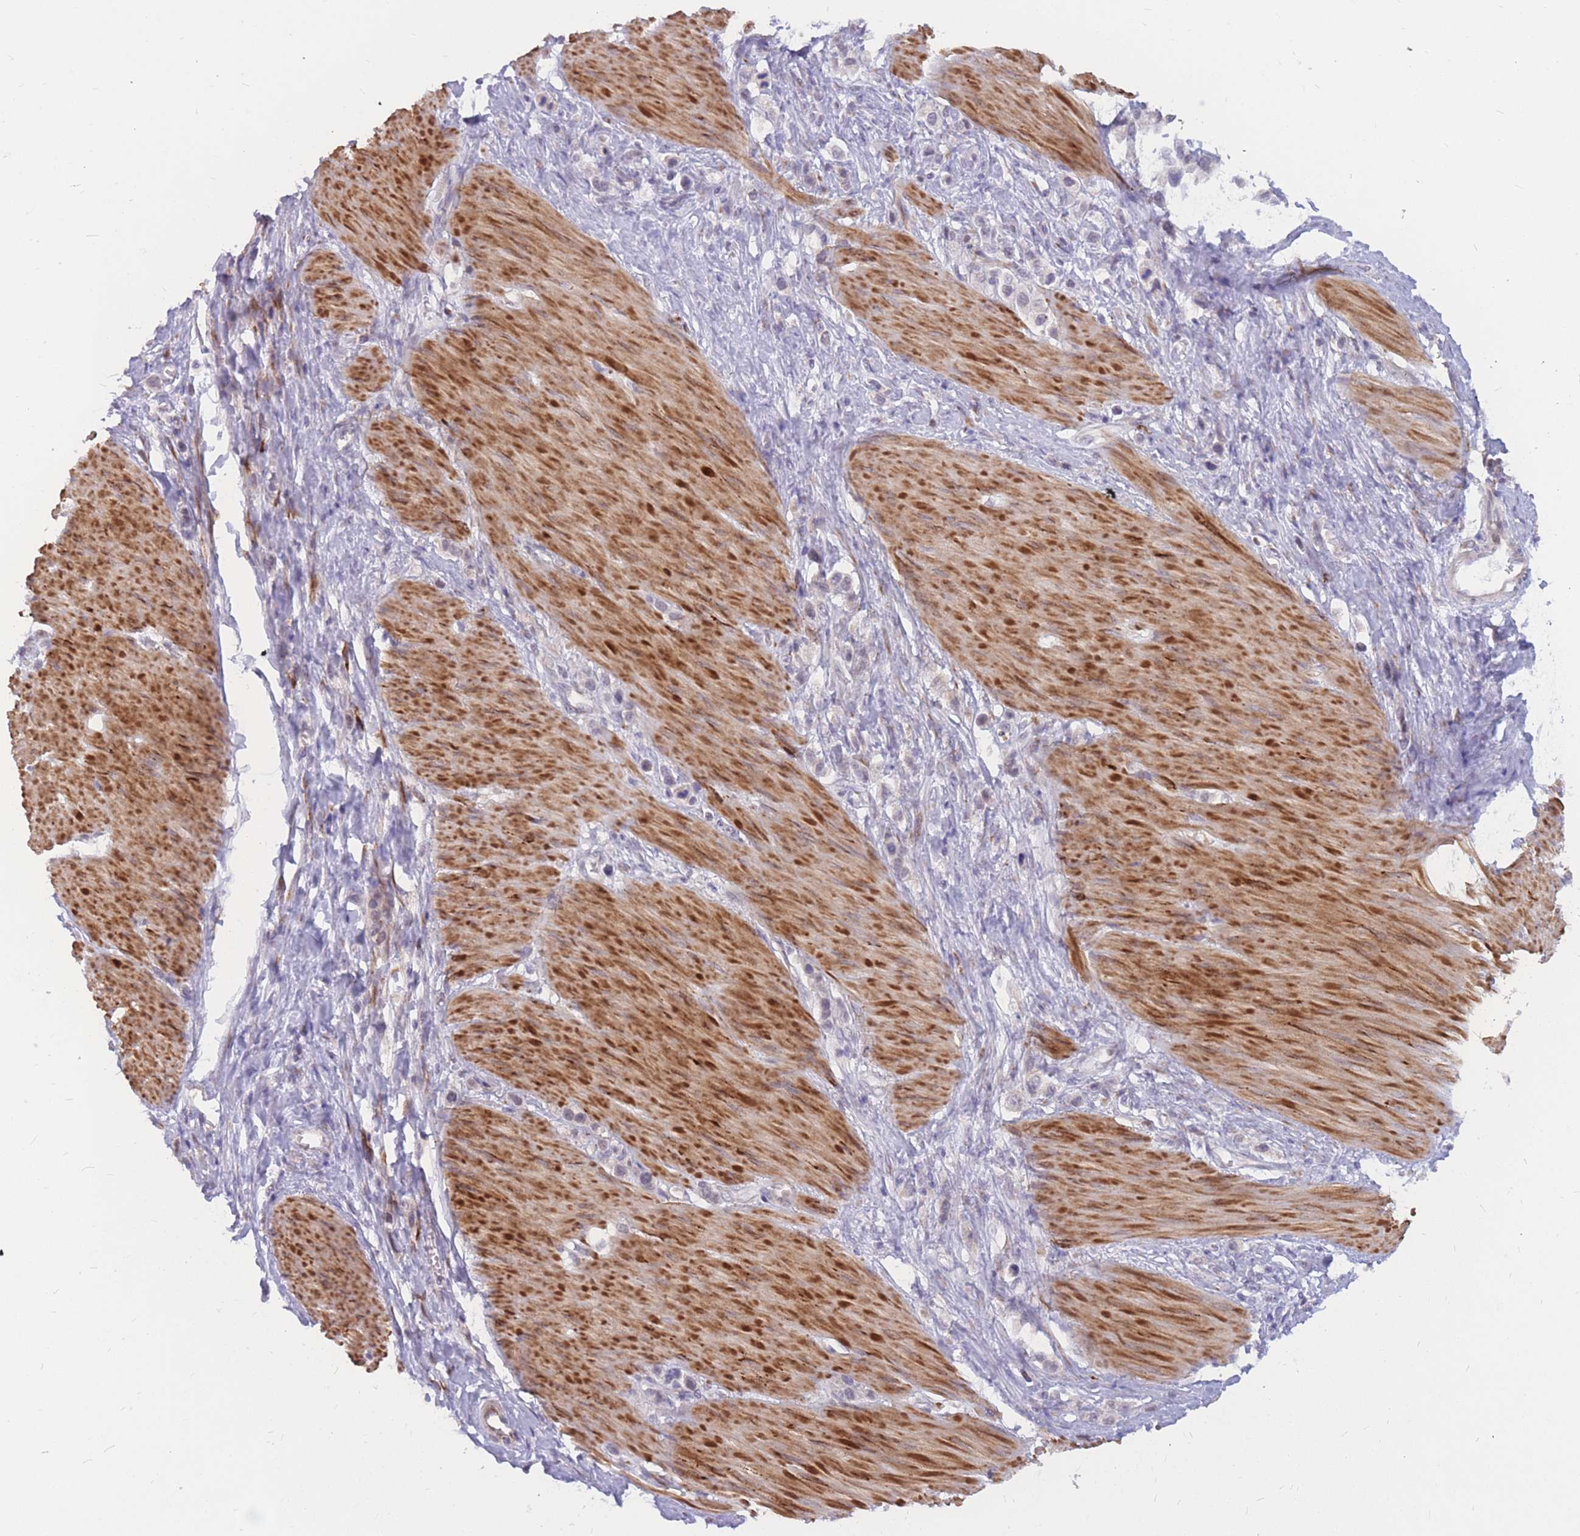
{"staining": {"intensity": "negative", "quantity": "none", "location": "none"}, "tissue": "stomach cancer", "cell_type": "Tumor cells", "image_type": "cancer", "snomed": [{"axis": "morphology", "description": "Adenocarcinoma, NOS"}, {"axis": "topography", "description": "Stomach"}], "caption": "Immunohistochemistry (IHC) micrograph of neoplastic tissue: stomach cancer (adenocarcinoma) stained with DAB (3,3'-diaminobenzidine) reveals no significant protein staining in tumor cells.", "gene": "ADD2", "patient": {"sex": "female", "age": 65}}